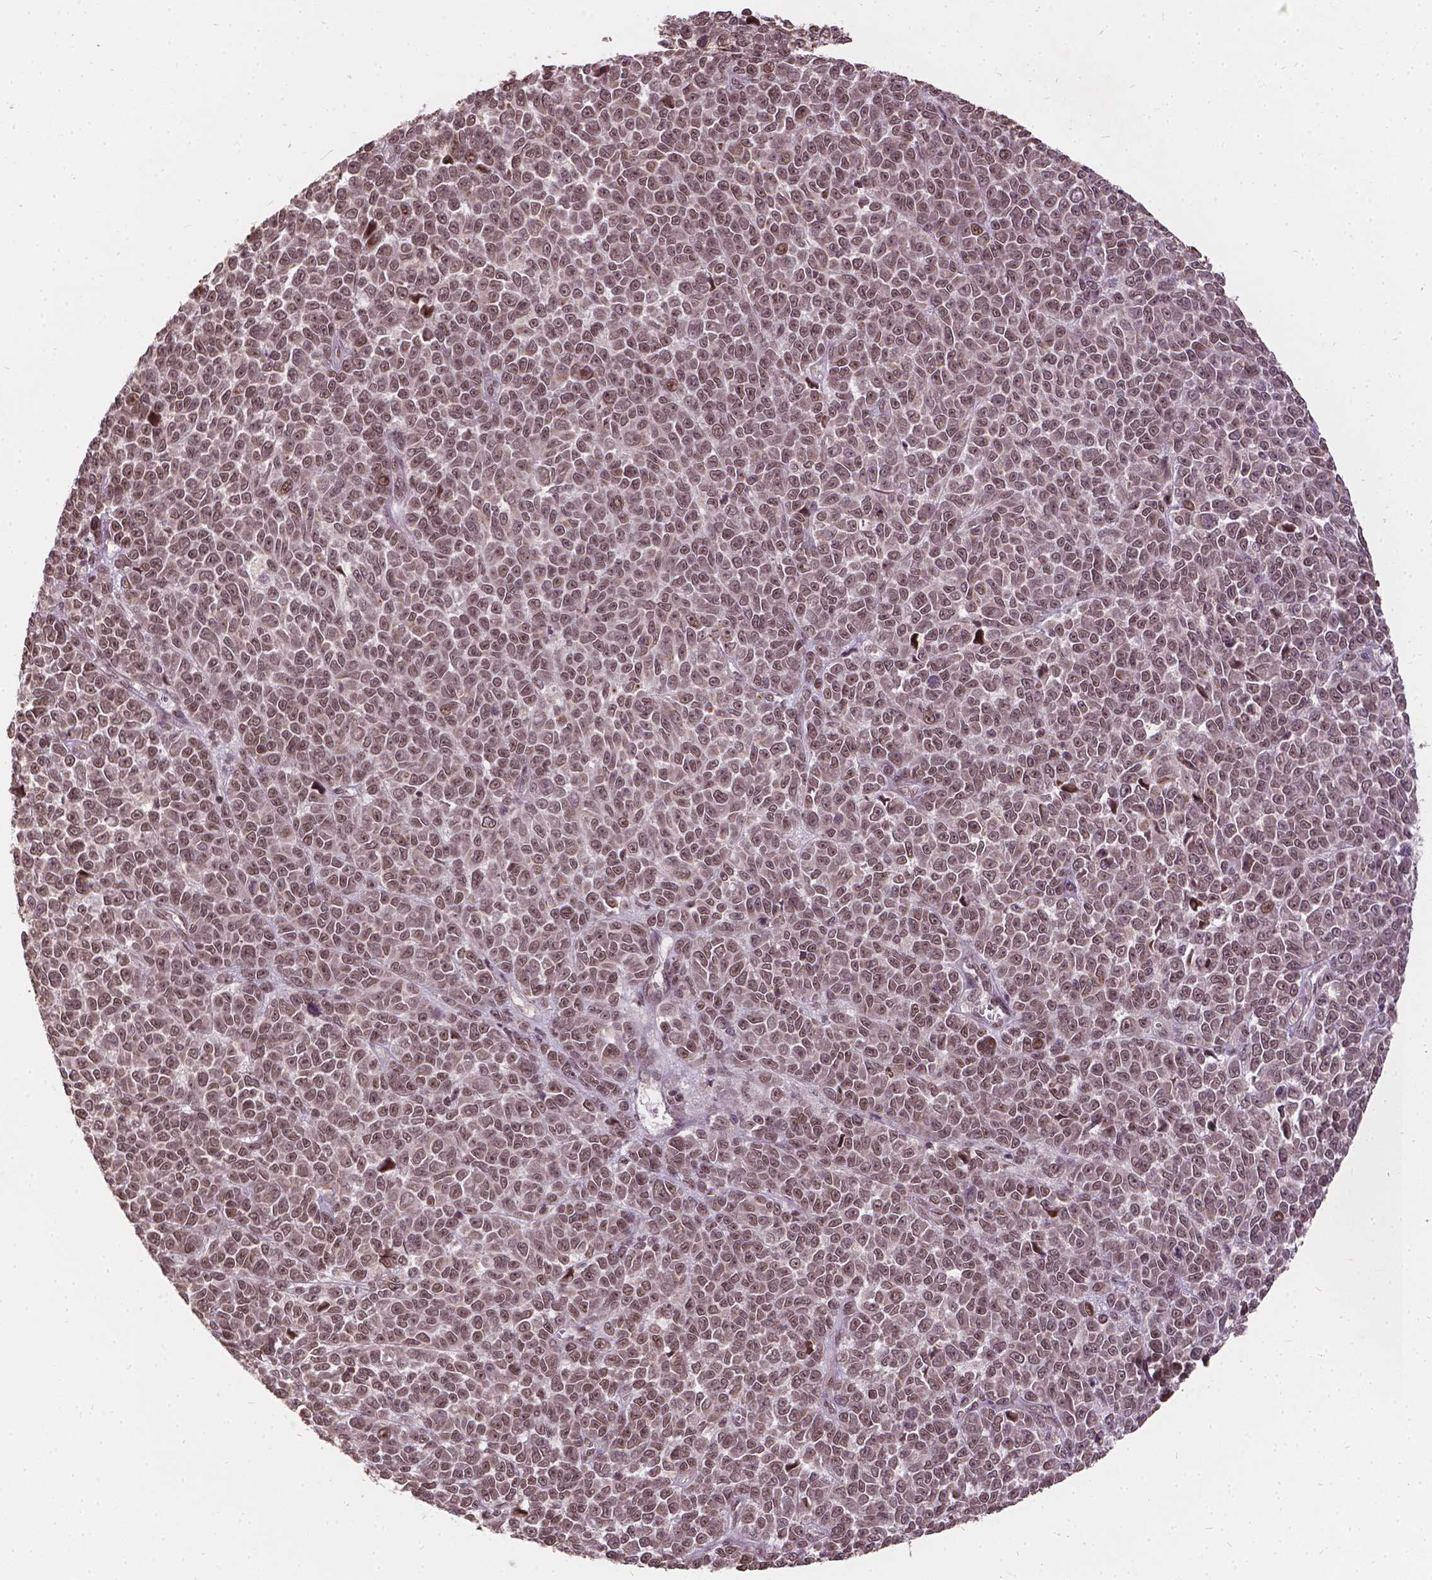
{"staining": {"intensity": "moderate", "quantity": ">75%", "location": "nuclear"}, "tissue": "melanoma", "cell_type": "Tumor cells", "image_type": "cancer", "snomed": [{"axis": "morphology", "description": "Malignant melanoma, NOS"}, {"axis": "topography", "description": "Skin"}], "caption": "A brown stain highlights moderate nuclear positivity of a protein in human melanoma tumor cells. Using DAB (3,3'-diaminobenzidine) (brown) and hematoxylin (blue) stains, captured at high magnification using brightfield microscopy.", "gene": "GPS2", "patient": {"sex": "female", "age": 95}}